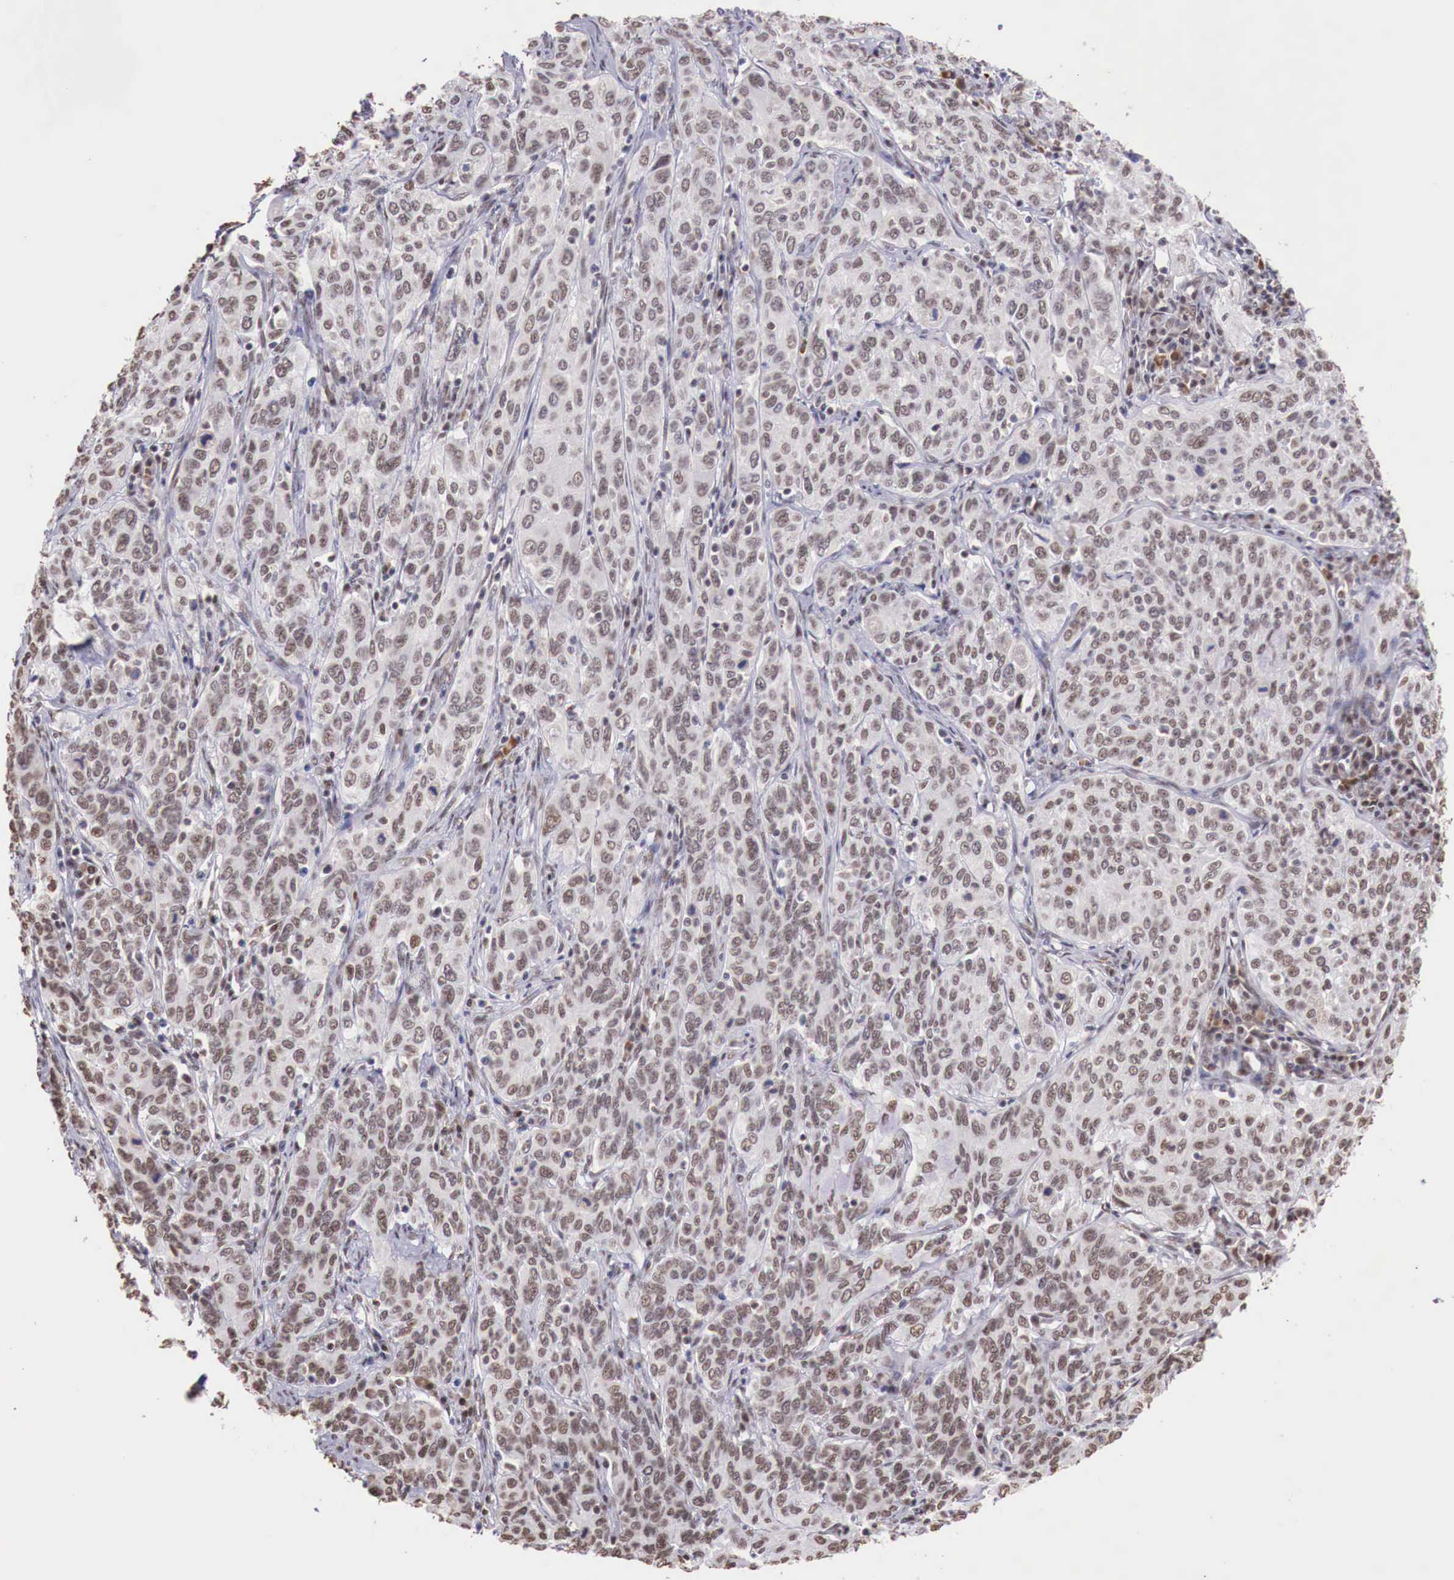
{"staining": {"intensity": "moderate", "quantity": ">75%", "location": "nuclear"}, "tissue": "cervical cancer", "cell_type": "Tumor cells", "image_type": "cancer", "snomed": [{"axis": "morphology", "description": "Squamous cell carcinoma, NOS"}, {"axis": "topography", "description": "Cervix"}], "caption": "This micrograph demonstrates IHC staining of squamous cell carcinoma (cervical), with medium moderate nuclear expression in about >75% of tumor cells.", "gene": "FOXP2", "patient": {"sex": "female", "age": 38}}